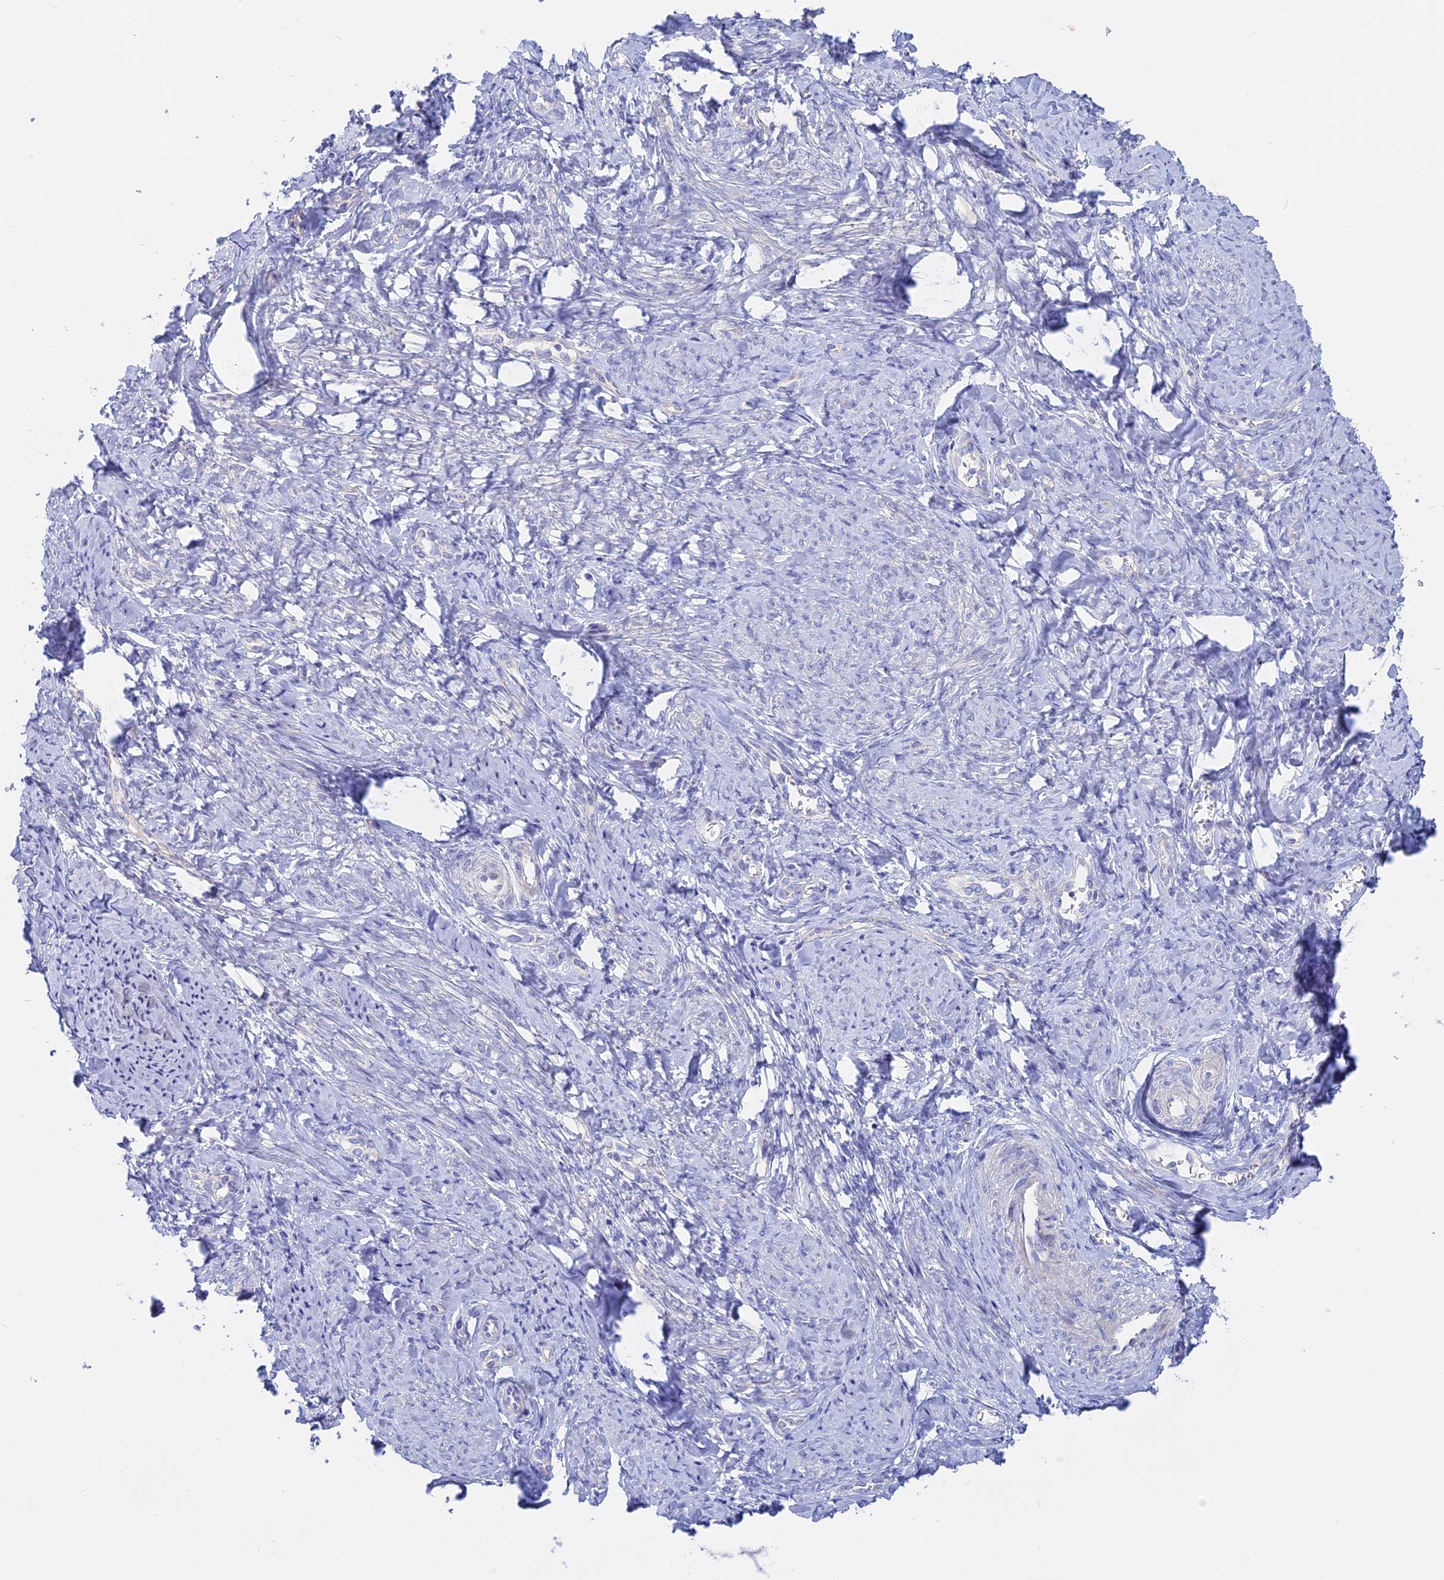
{"staining": {"intensity": "negative", "quantity": "none", "location": "none"}, "tissue": "cervix", "cell_type": "Glandular cells", "image_type": "normal", "snomed": [{"axis": "morphology", "description": "Normal tissue, NOS"}, {"axis": "topography", "description": "Cervix"}], "caption": "A high-resolution photomicrograph shows IHC staining of unremarkable cervix, which demonstrates no significant positivity in glandular cells. (IHC, brightfield microscopy, high magnification).", "gene": "GLB1L", "patient": {"sex": "female", "age": 42}}